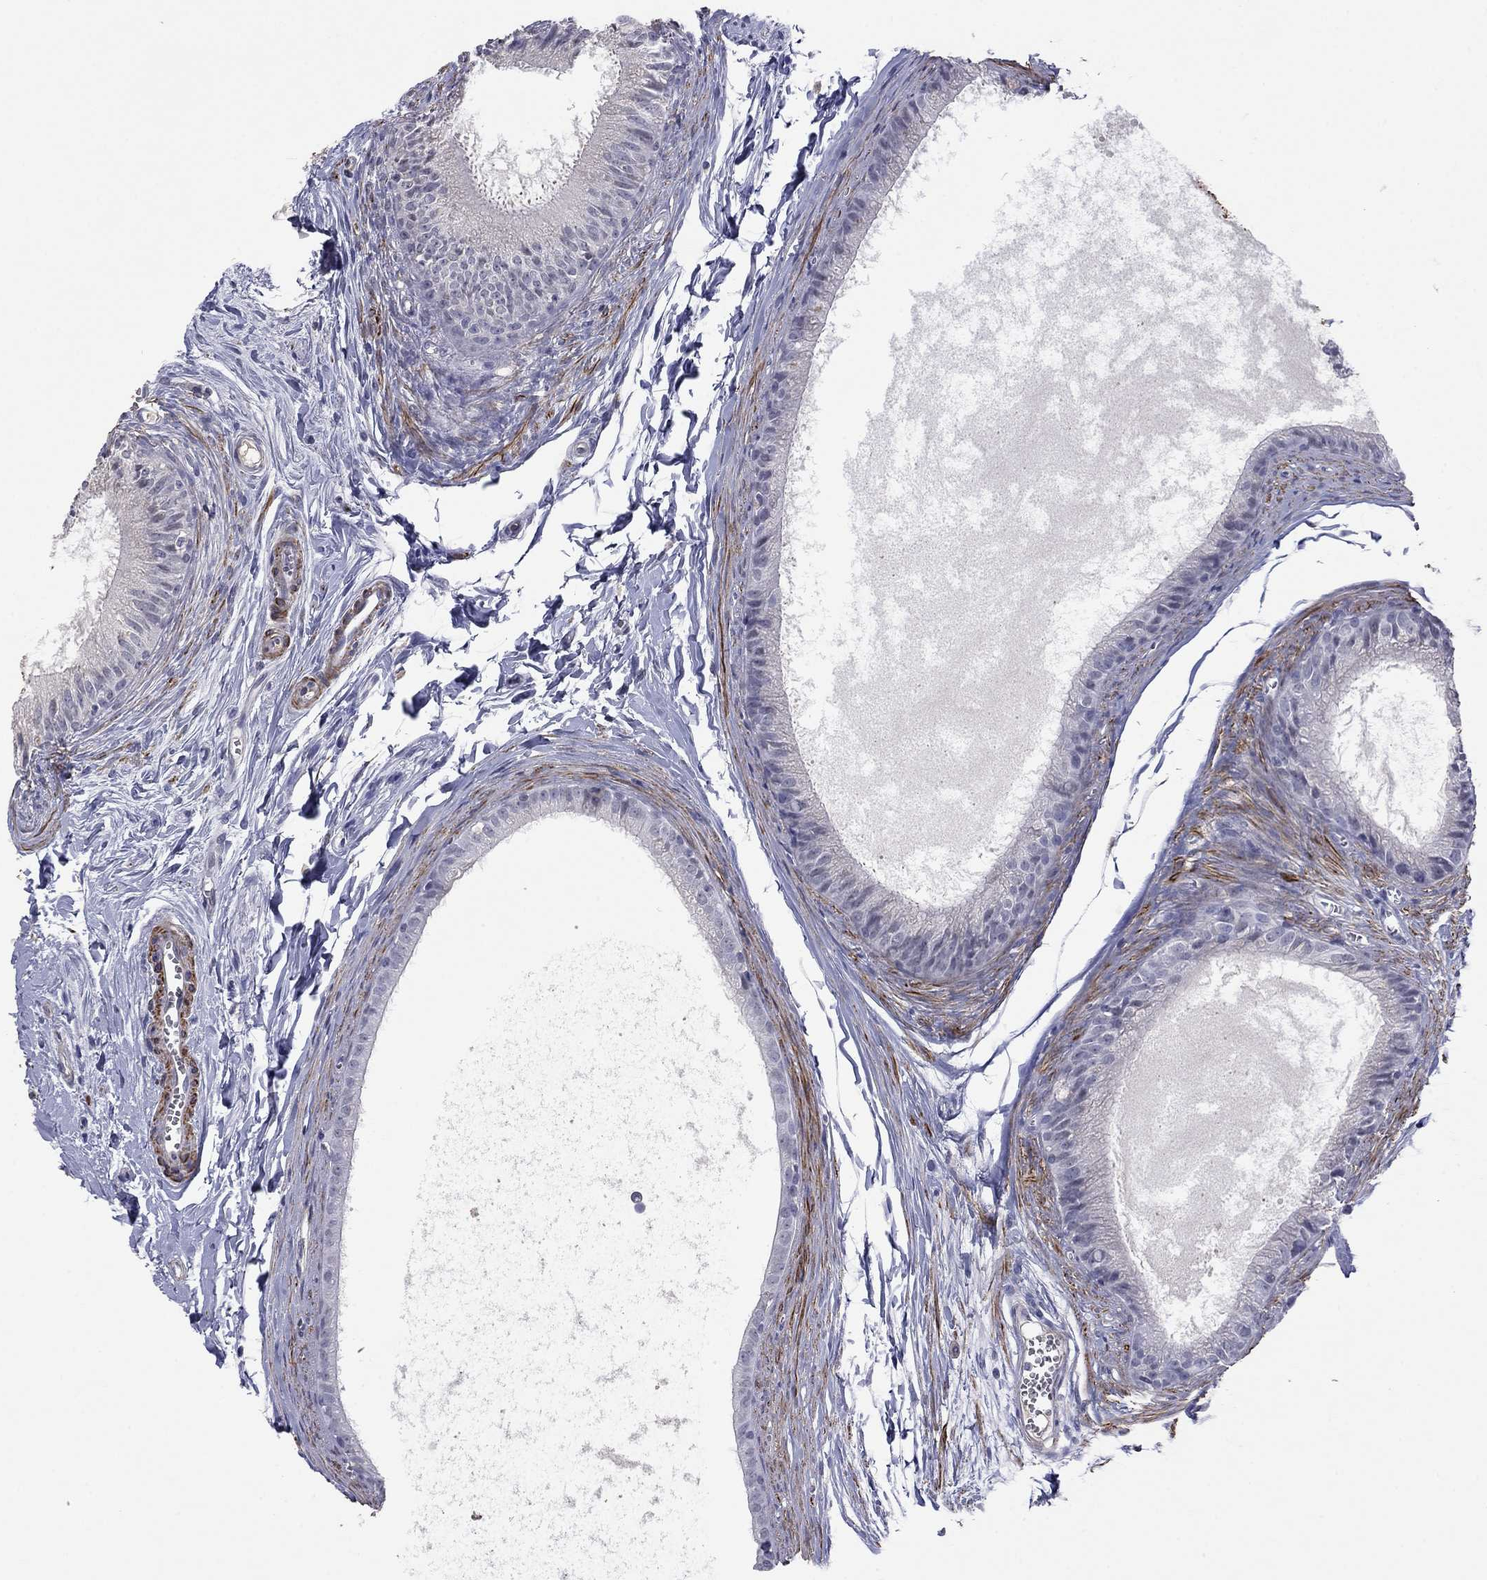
{"staining": {"intensity": "negative", "quantity": "none", "location": "none"}, "tissue": "epididymis", "cell_type": "Glandular cells", "image_type": "normal", "snomed": [{"axis": "morphology", "description": "Normal tissue, NOS"}, {"axis": "topography", "description": "Epididymis"}], "caption": "Immunohistochemistry (IHC) histopathology image of normal epididymis: epididymis stained with DAB (3,3'-diaminobenzidine) demonstrates no significant protein staining in glandular cells. Nuclei are stained in blue.", "gene": "IP6K3", "patient": {"sex": "male", "age": 51}}